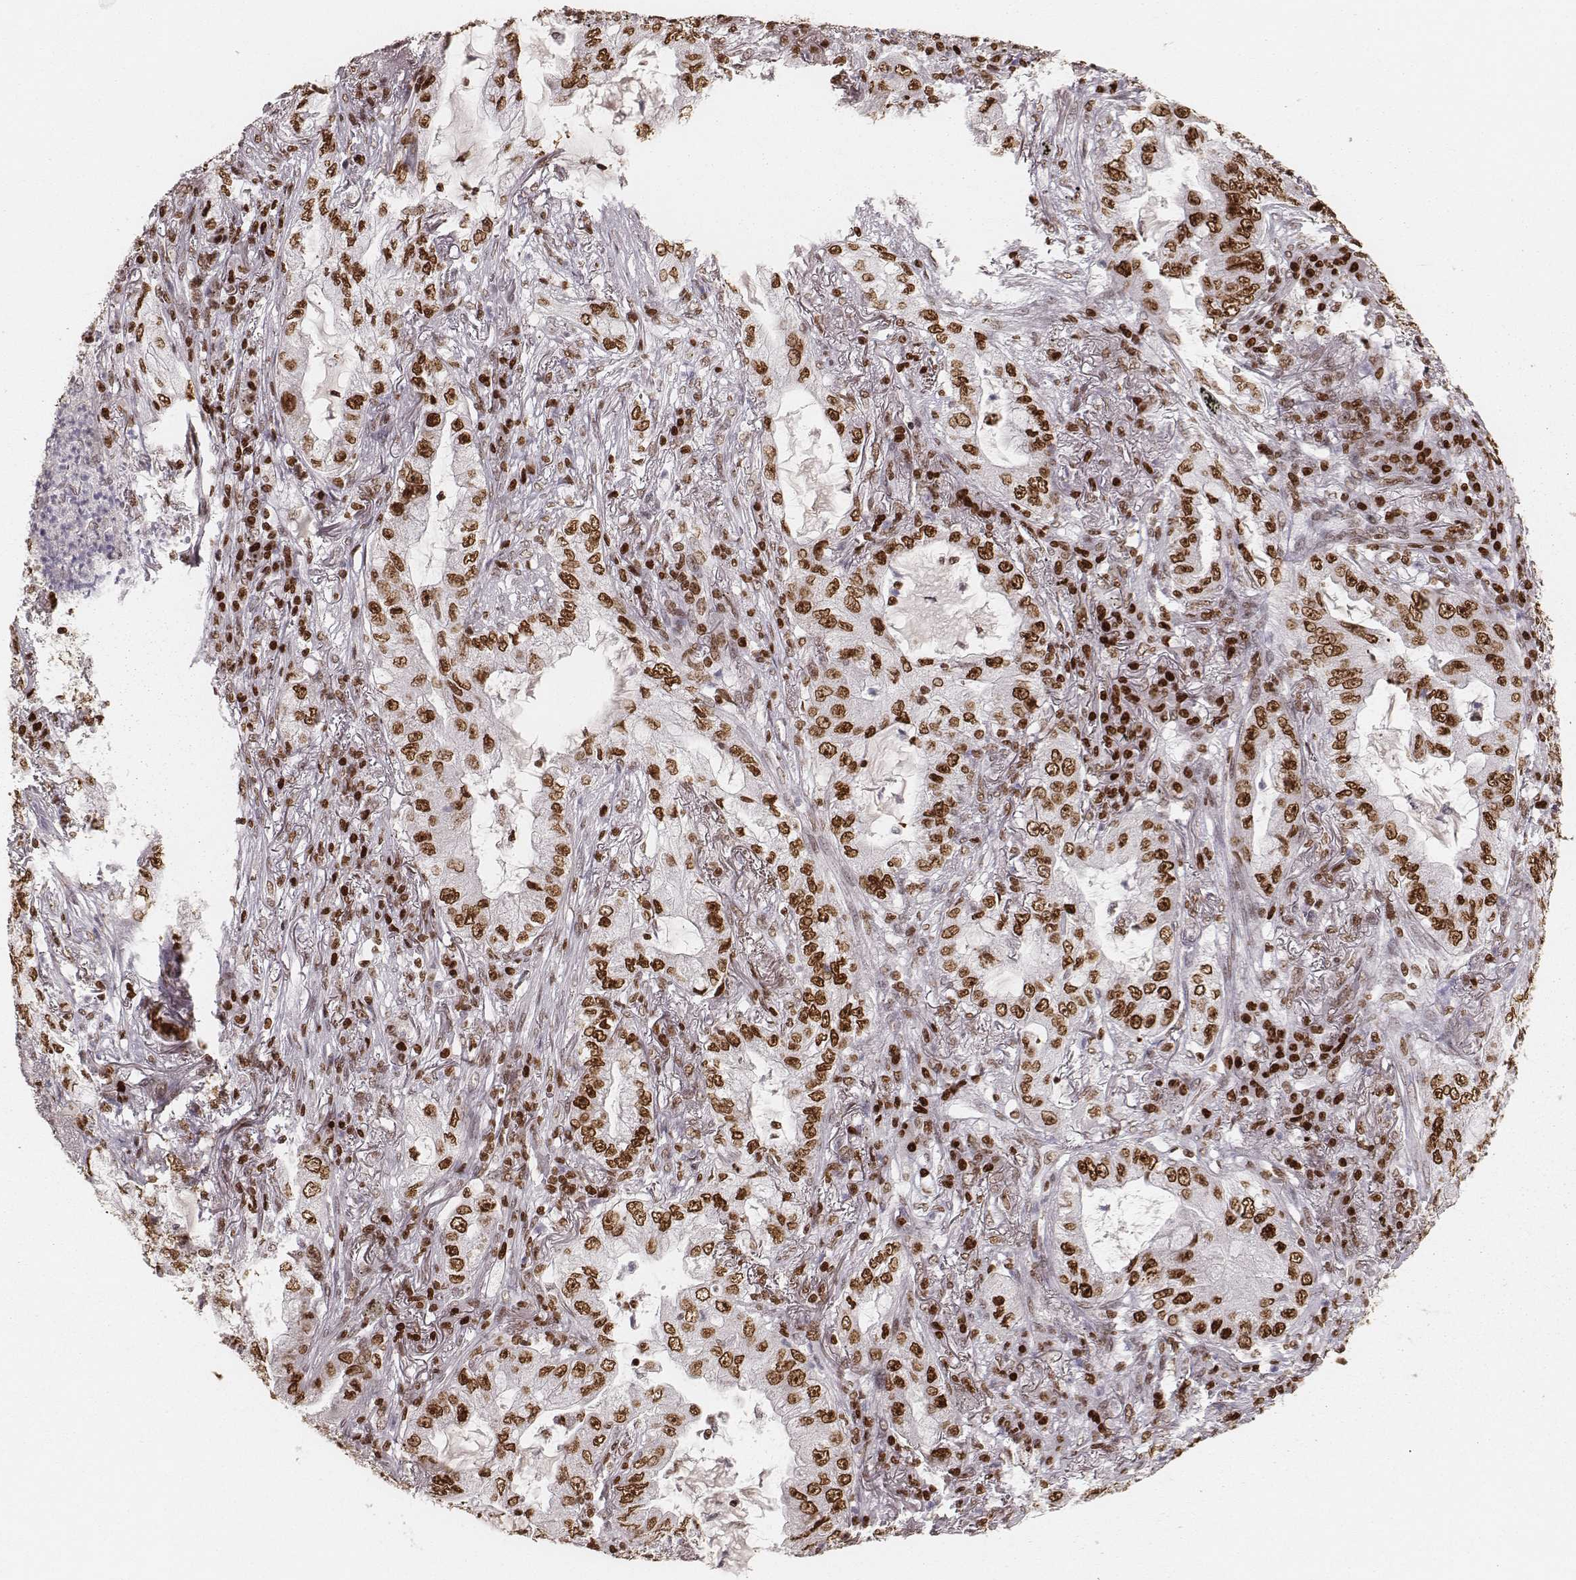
{"staining": {"intensity": "strong", "quantity": ">75%", "location": "nuclear"}, "tissue": "lung cancer", "cell_type": "Tumor cells", "image_type": "cancer", "snomed": [{"axis": "morphology", "description": "Adenocarcinoma, NOS"}, {"axis": "topography", "description": "Lung"}], "caption": "This is an image of IHC staining of adenocarcinoma (lung), which shows strong expression in the nuclear of tumor cells.", "gene": "PARP1", "patient": {"sex": "female", "age": 73}}